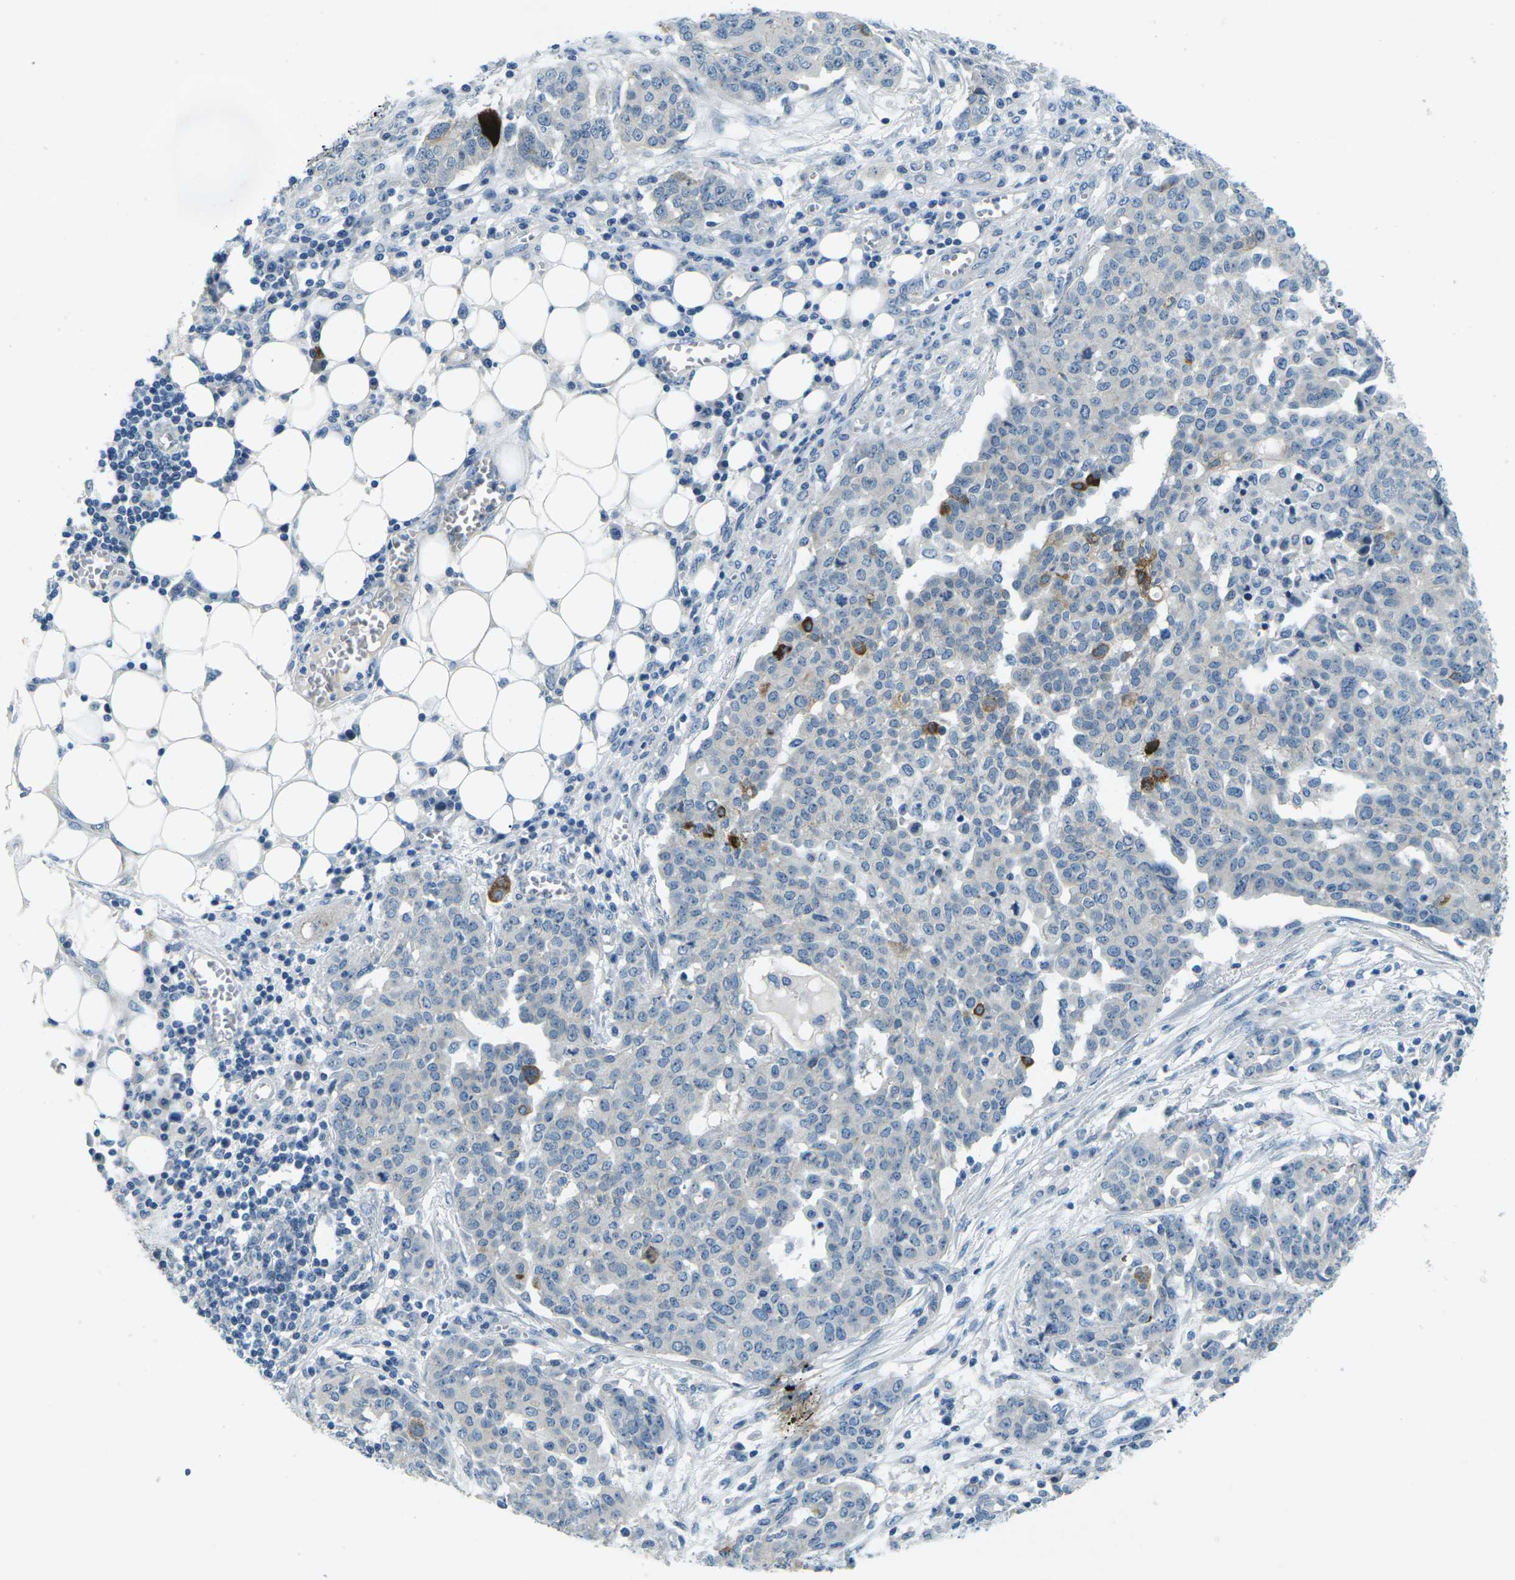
{"staining": {"intensity": "strong", "quantity": "<25%", "location": "cytoplasmic/membranous"}, "tissue": "ovarian cancer", "cell_type": "Tumor cells", "image_type": "cancer", "snomed": [{"axis": "morphology", "description": "Cystadenocarcinoma, serous, NOS"}, {"axis": "topography", "description": "Soft tissue"}, {"axis": "topography", "description": "Ovary"}], "caption": "A histopathology image of ovarian cancer stained for a protein demonstrates strong cytoplasmic/membranous brown staining in tumor cells.", "gene": "CTNND1", "patient": {"sex": "female", "age": 57}}